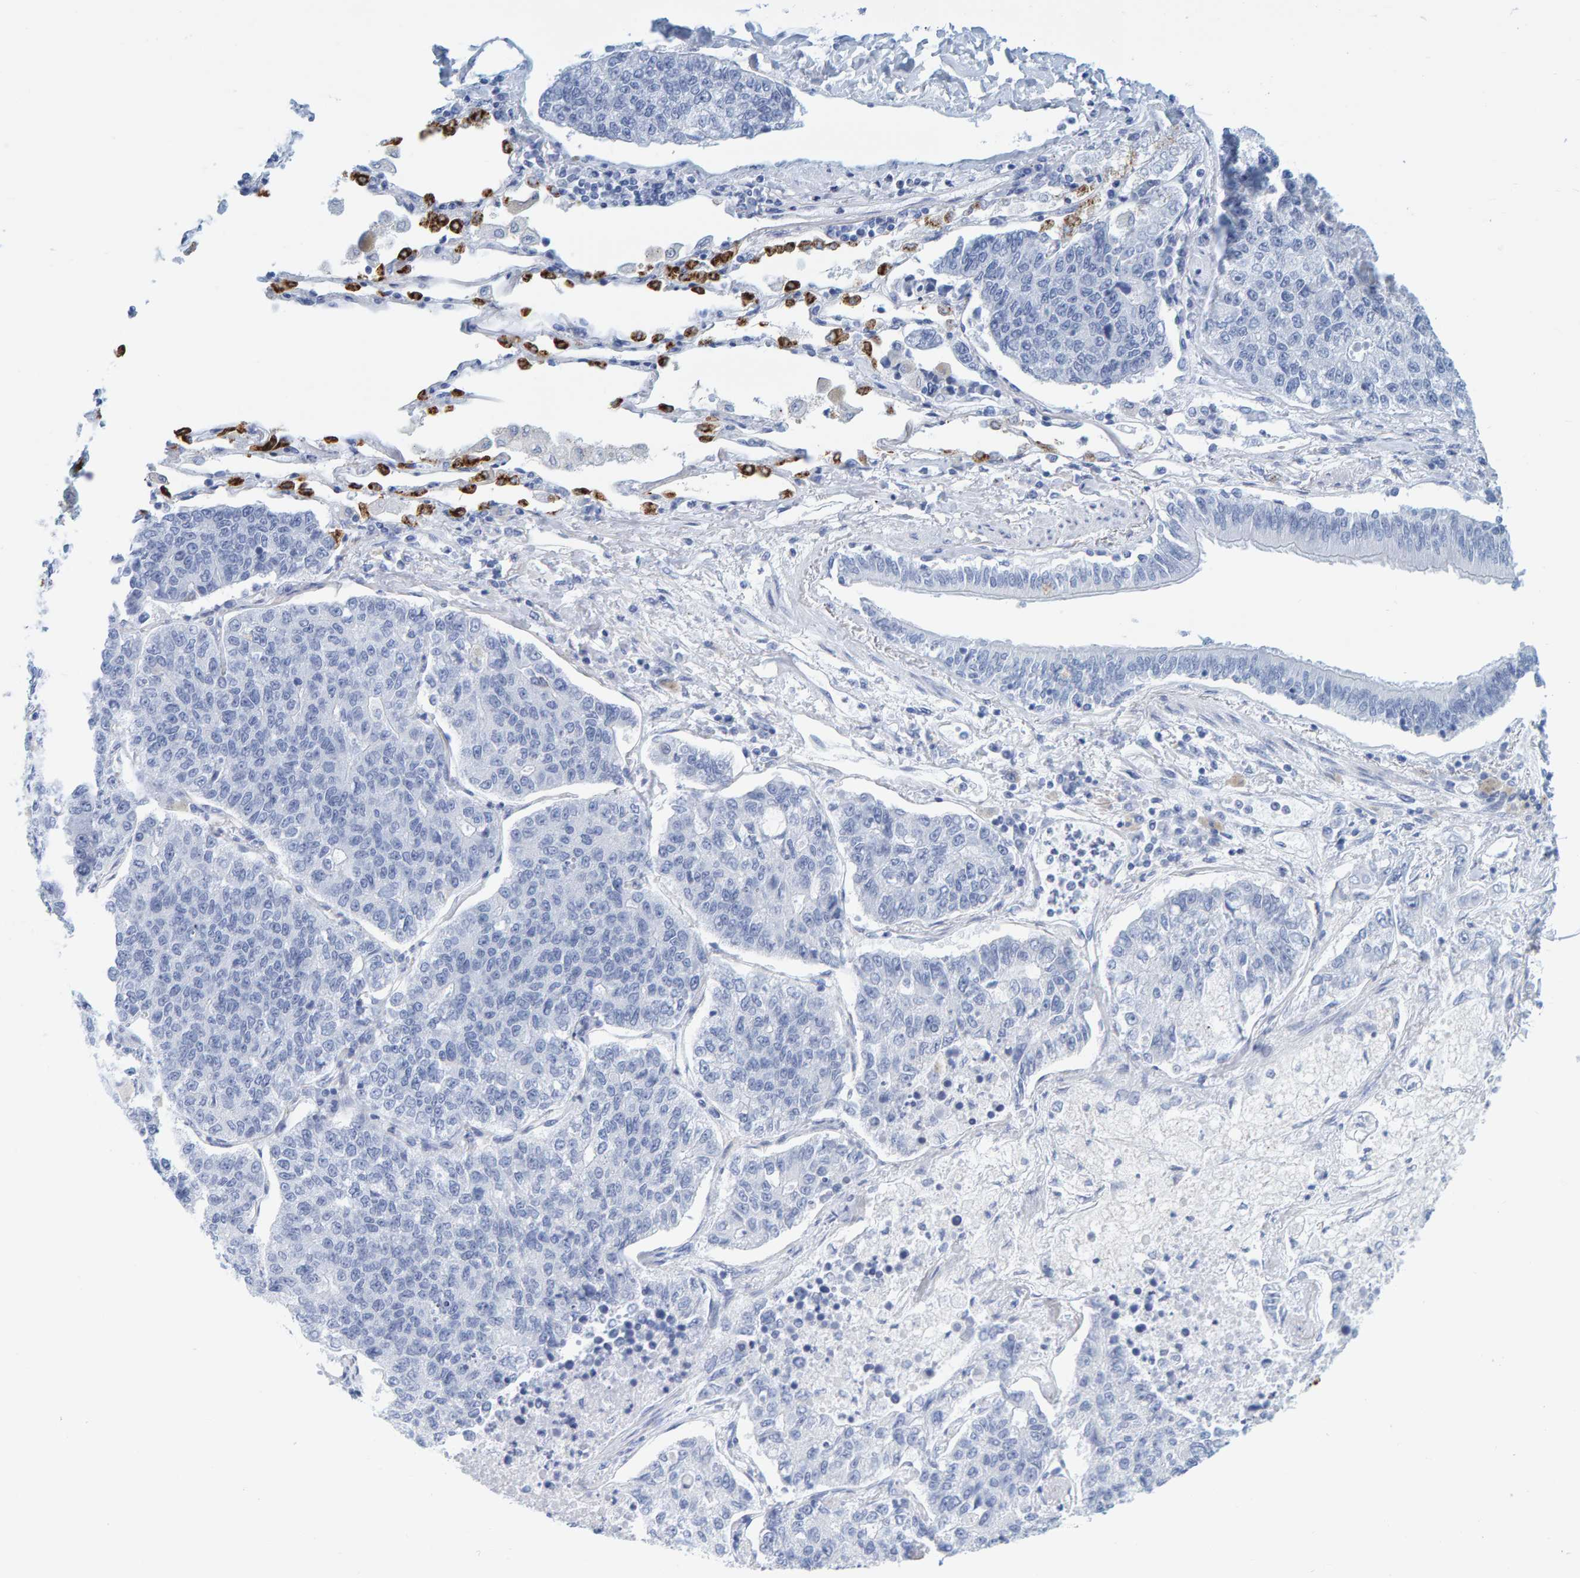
{"staining": {"intensity": "negative", "quantity": "none", "location": "none"}, "tissue": "lung cancer", "cell_type": "Tumor cells", "image_type": "cancer", "snomed": [{"axis": "morphology", "description": "Adenocarcinoma, NOS"}, {"axis": "topography", "description": "Lung"}], "caption": "Immunohistochemistry (IHC) of lung cancer (adenocarcinoma) exhibits no staining in tumor cells. (DAB (3,3'-diaminobenzidine) immunohistochemistry (IHC), high magnification).", "gene": "SFTPC", "patient": {"sex": "male", "age": 49}}